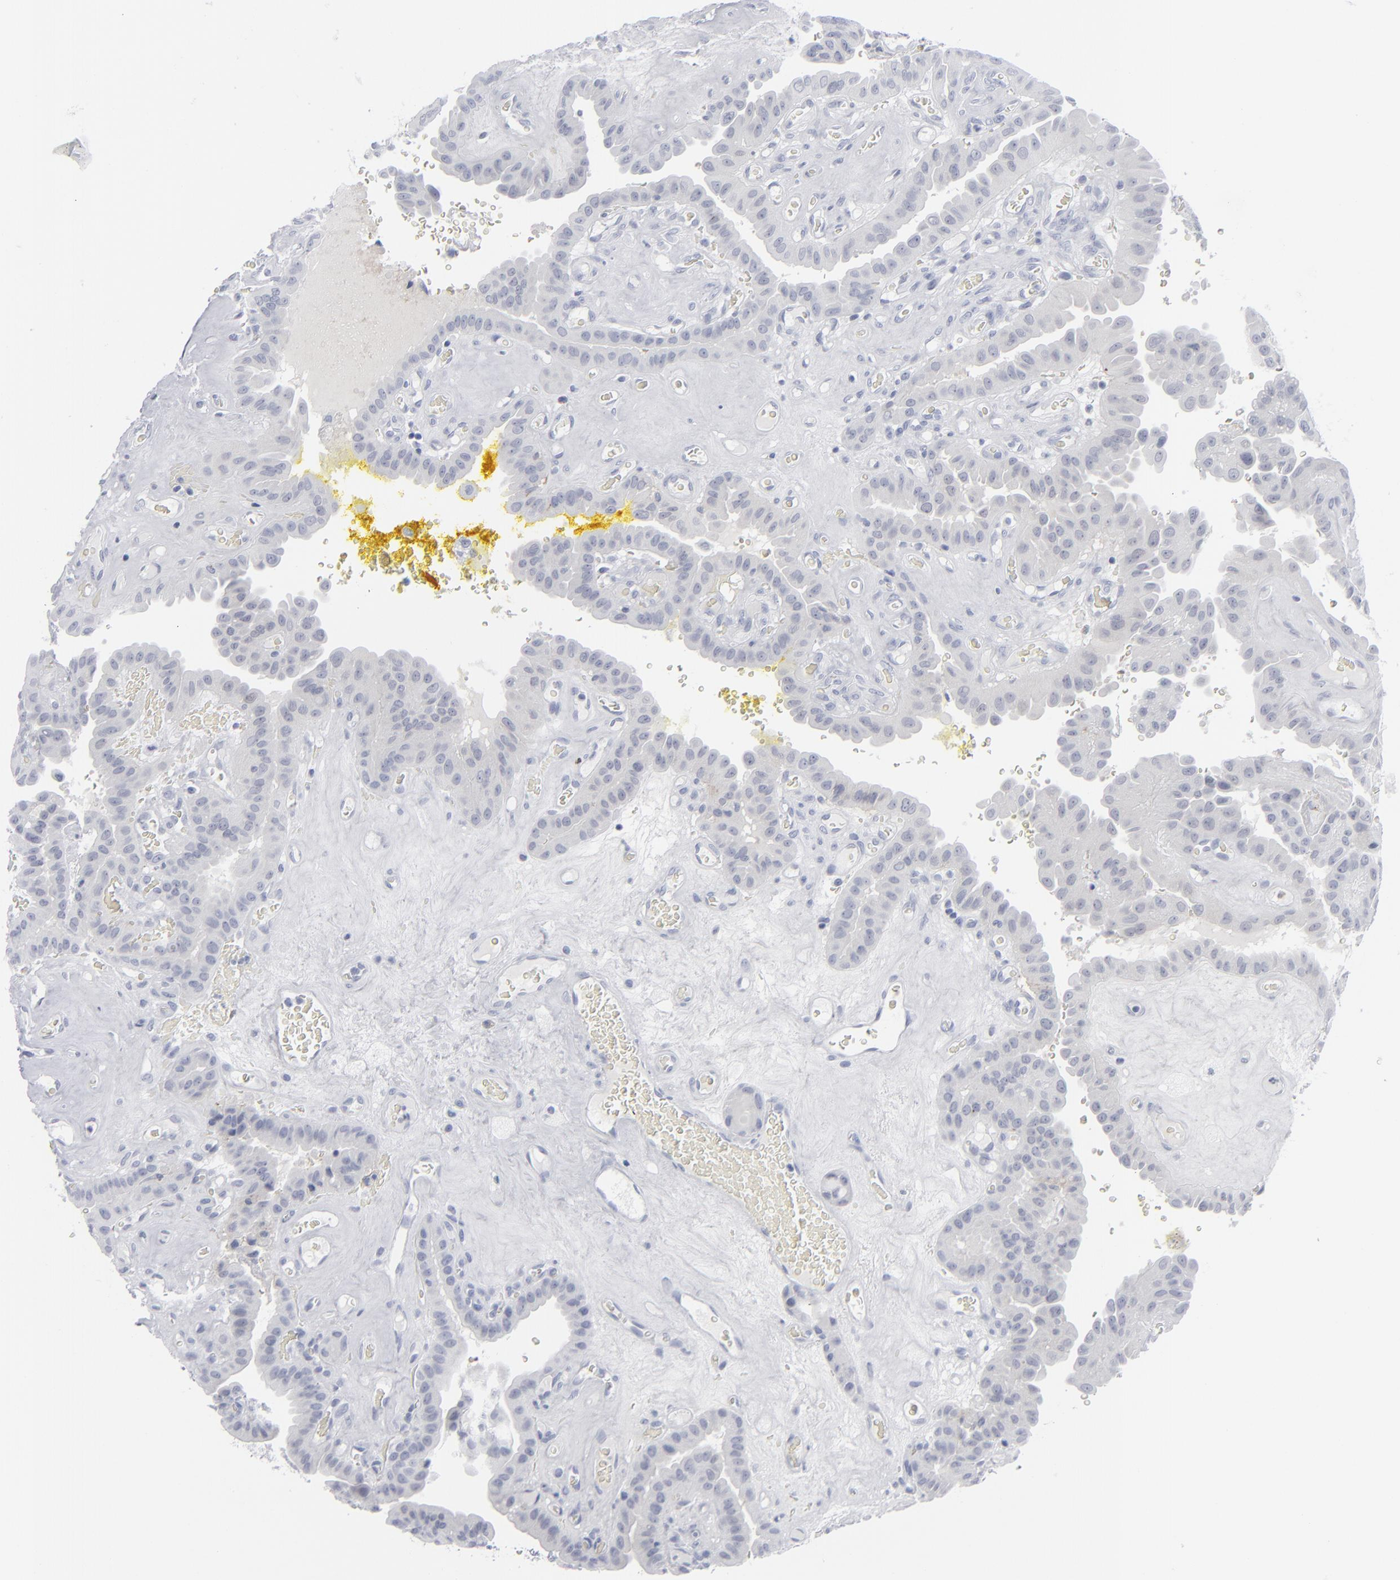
{"staining": {"intensity": "negative", "quantity": "none", "location": "none"}, "tissue": "thyroid cancer", "cell_type": "Tumor cells", "image_type": "cancer", "snomed": [{"axis": "morphology", "description": "Papillary adenocarcinoma, NOS"}, {"axis": "topography", "description": "Thyroid gland"}], "caption": "Human thyroid cancer stained for a protein using immunohistochemistry (IHC) shows no expression in tumor cells.", "gene": "MSLN", "patient": {"sex": "male", "age": 87}}